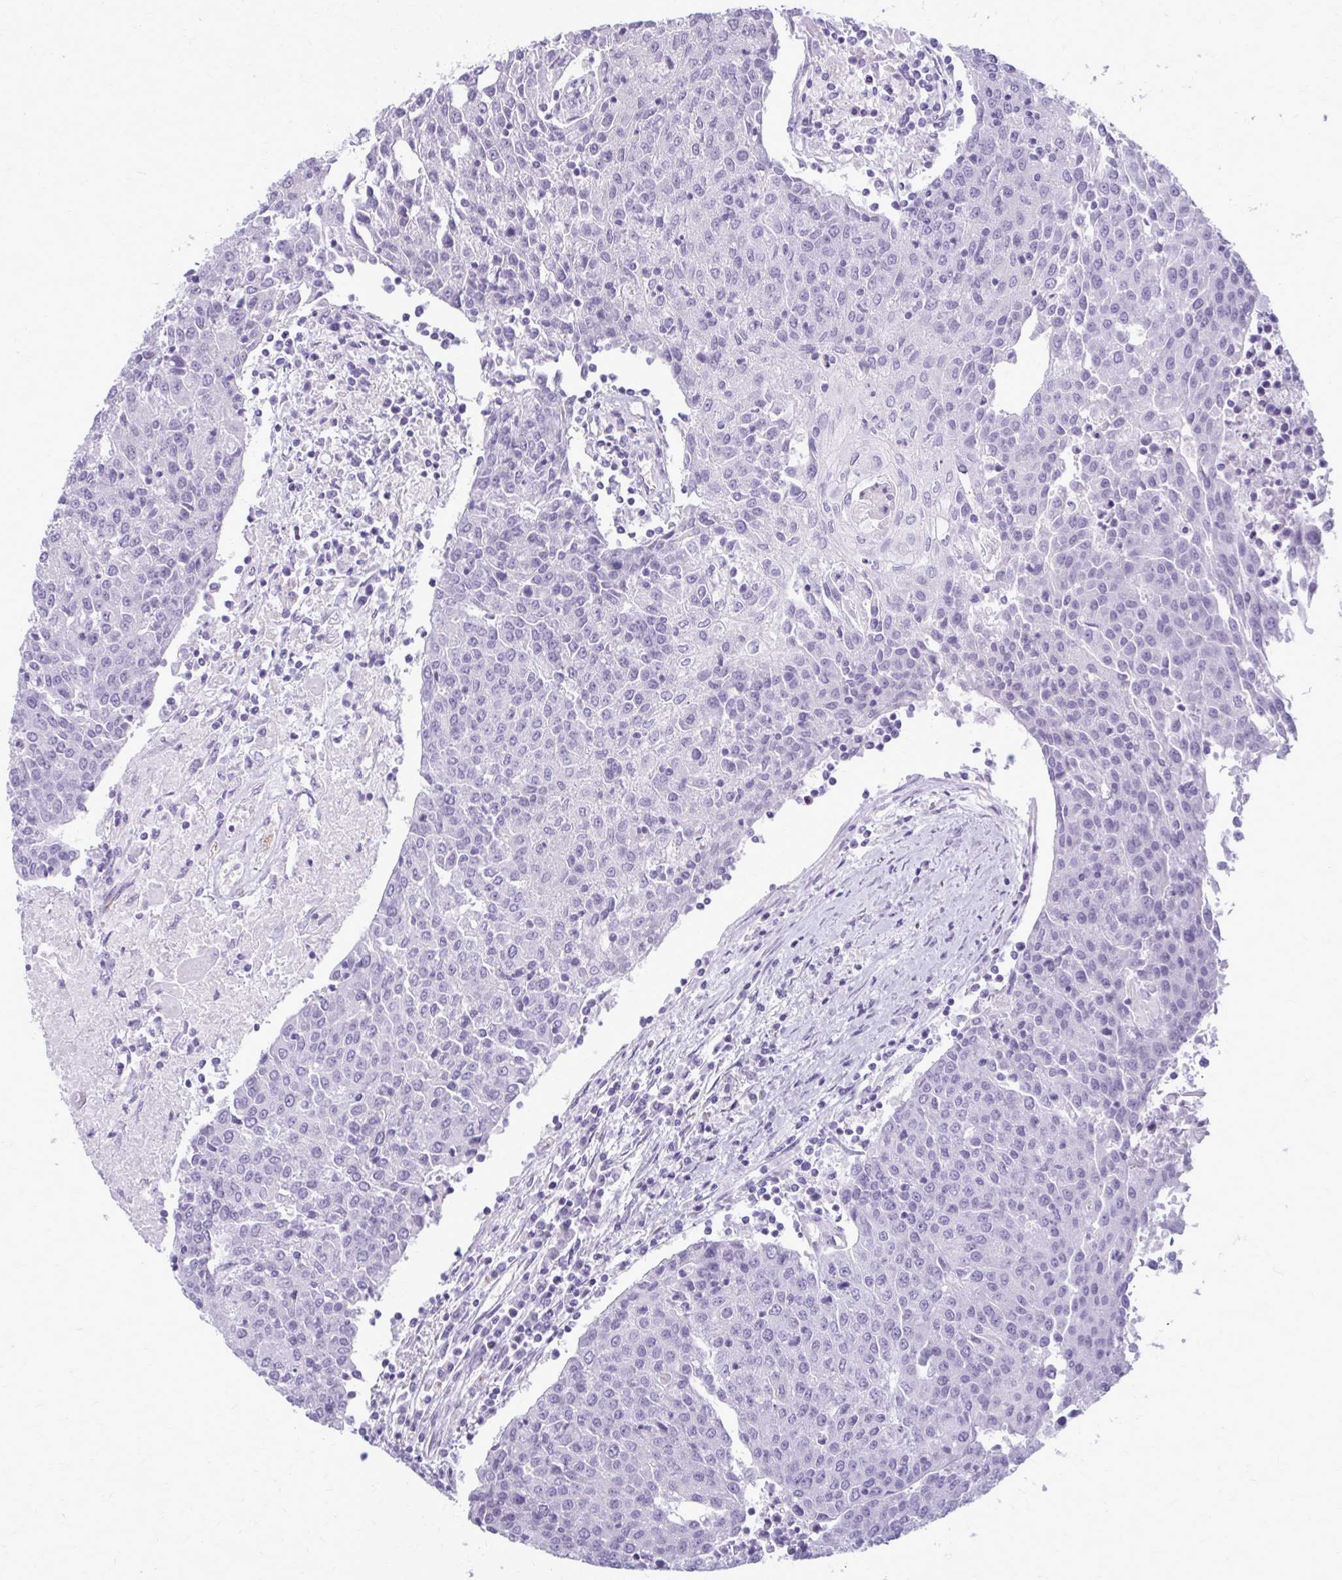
{"staining": {"intensity": "negative", "quantity": "none", "location": "none"}, "tissue": "urothelial cancer", "cell_type": "Tumor cells", "image_type": "cancer", "snomed": [{"axis": "morphology", "description": "Urothelial carcinoma, High grade"}, {"axis": "topography", "description": "Urinary bladder"}], "caption": "Image shows no significant protein staining in tumor cells of urothelial cancer. The staining was performed using DAB (3,3'-diaminobenzidine) to visualize the protein expression in brown, while the nuclei were stained in blue with hematoxylin (Magnification: 20x).", "gene": "CASQ2", "patient": {"sex": "female", "age": 85}}